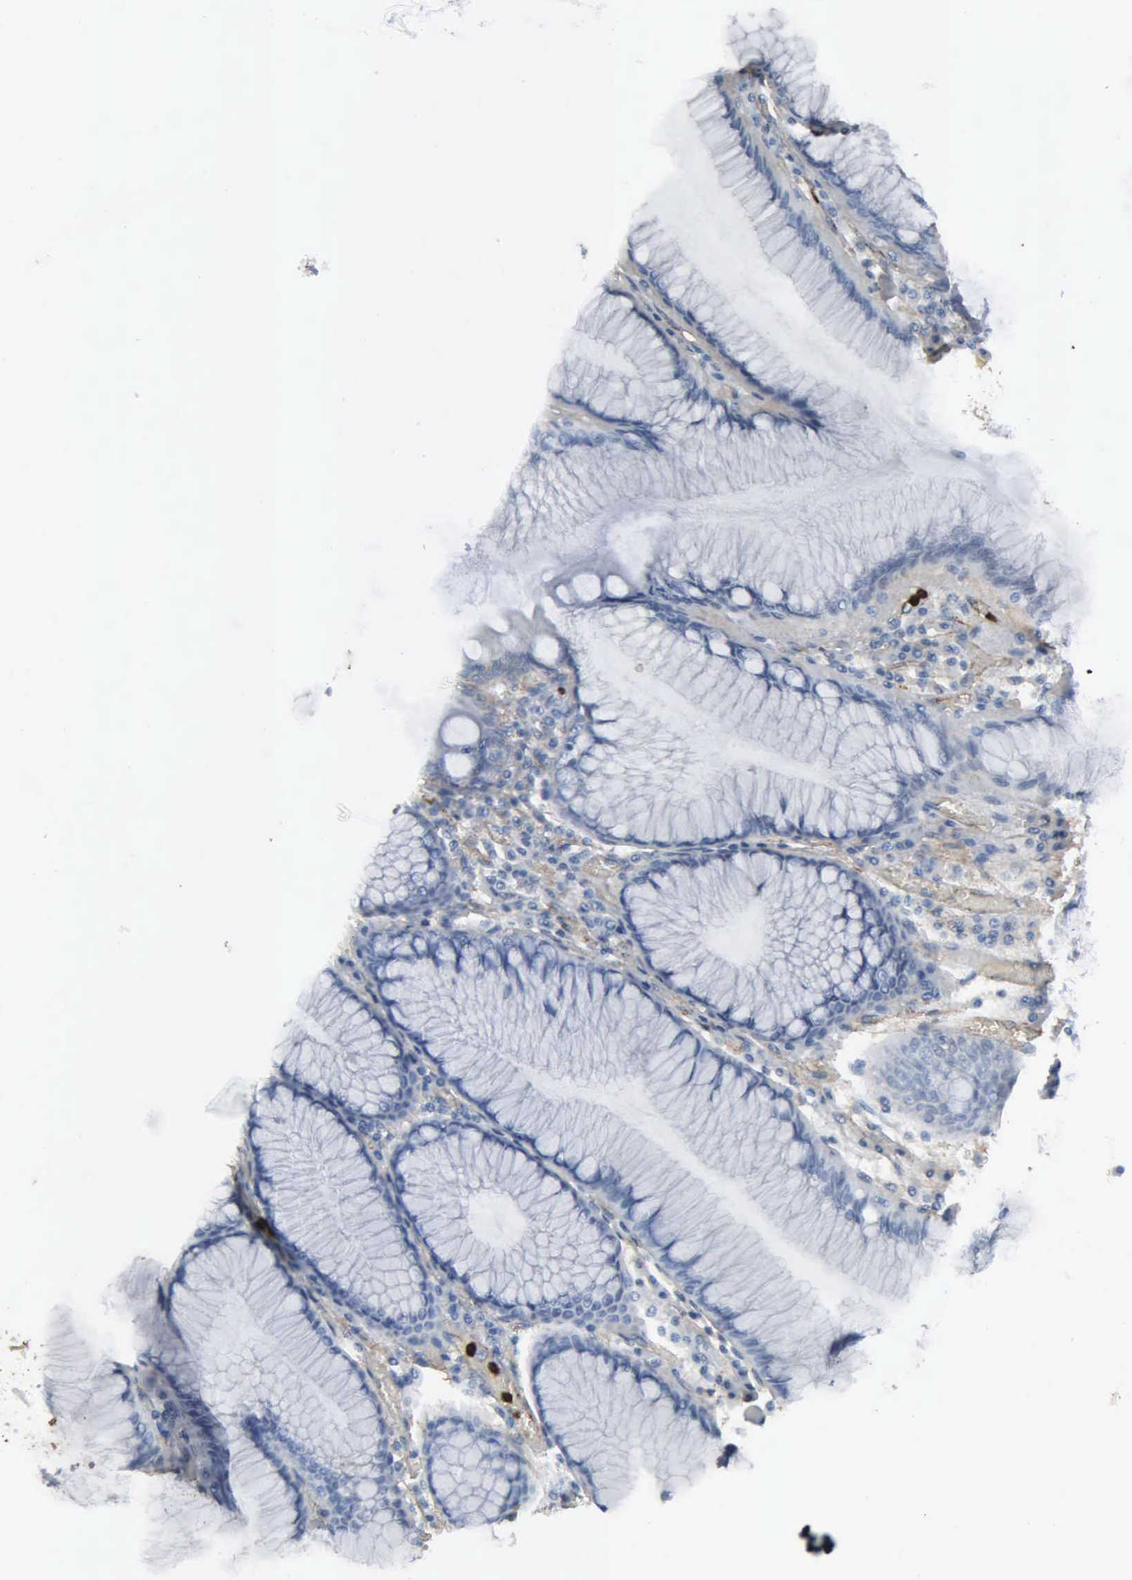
{"staining": {"intensity": "weak", "quantity": "<25%", "location": "cytoplasmic/membranous"}, "tissue": "stomach", "cell_type": "Glandular cells", "image_type": "normal", "snomed": [{"axis": "morphology", "description": "Normal tissue, NOS"}, {"axis": "topography", "description": "Stomach, lower"}], "caption": "Normal stomach was stained to show a protein in brown. There is no significant expression in glandular cells. The staining was performed using DAB (3,3'-diaminobenzidine) to visualize the protein expression in brown, while the nuclei were stained in blue with hematoxylin (Magnification: 20x).", "gene": "FN1", "patient": {"sex": "female", "age": 93}}